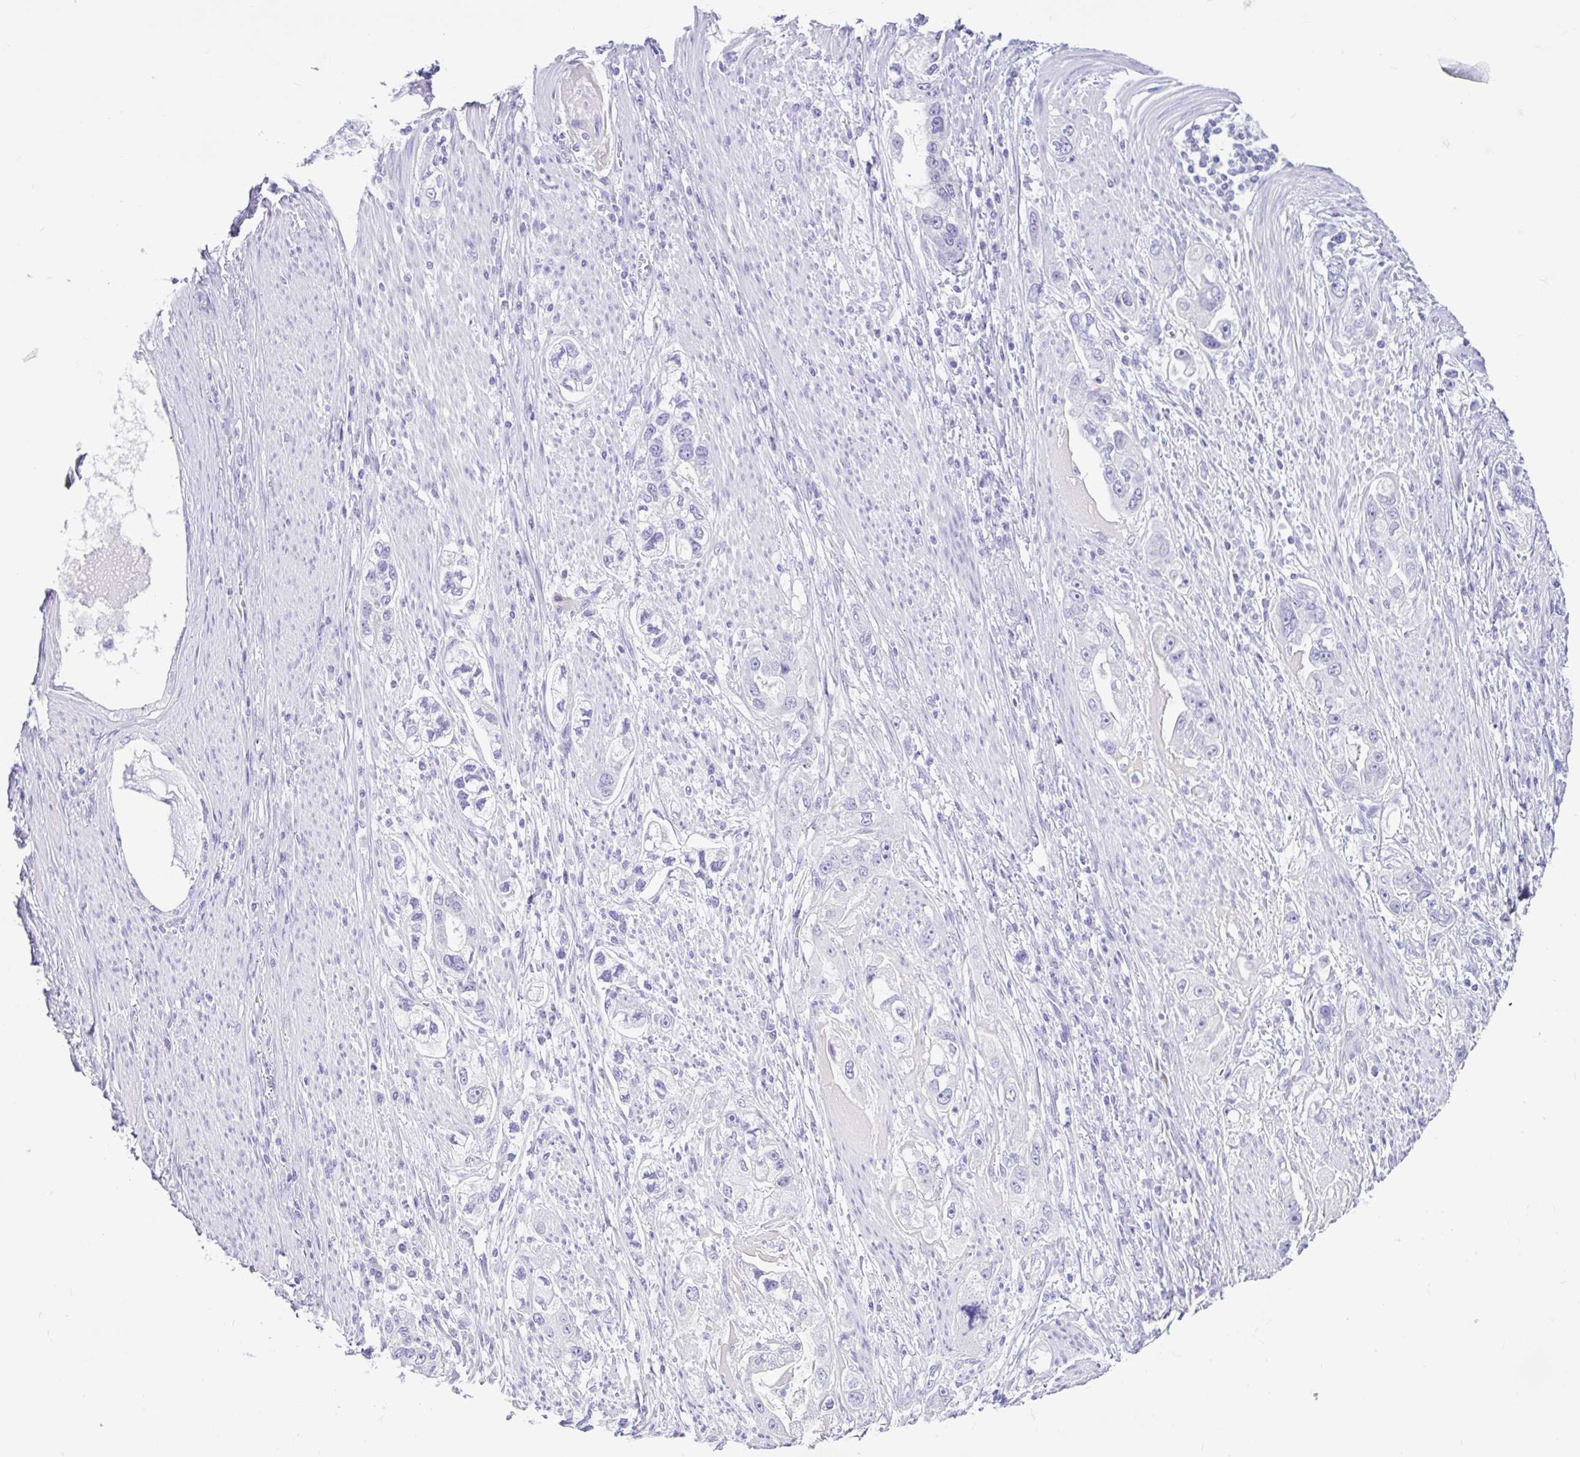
{"staining": {"intensity": "negative", "quantity": "none", "location": "none"}, "tissue": "stomach cancer", "cell_type": "Tumor cells", "image_type": "cancer", "snomed": [{"axis": "morphology", "description": "Adenocarcinoma, NOS"}, {"axis": "topography", "description": "Stomach, lower"}], "caption": "Tumor cells are negative for protein expression in human stomach adenocarcinoma.", "gene": "CYP19A1", "patient": {"sex": "female", "age": 93}}